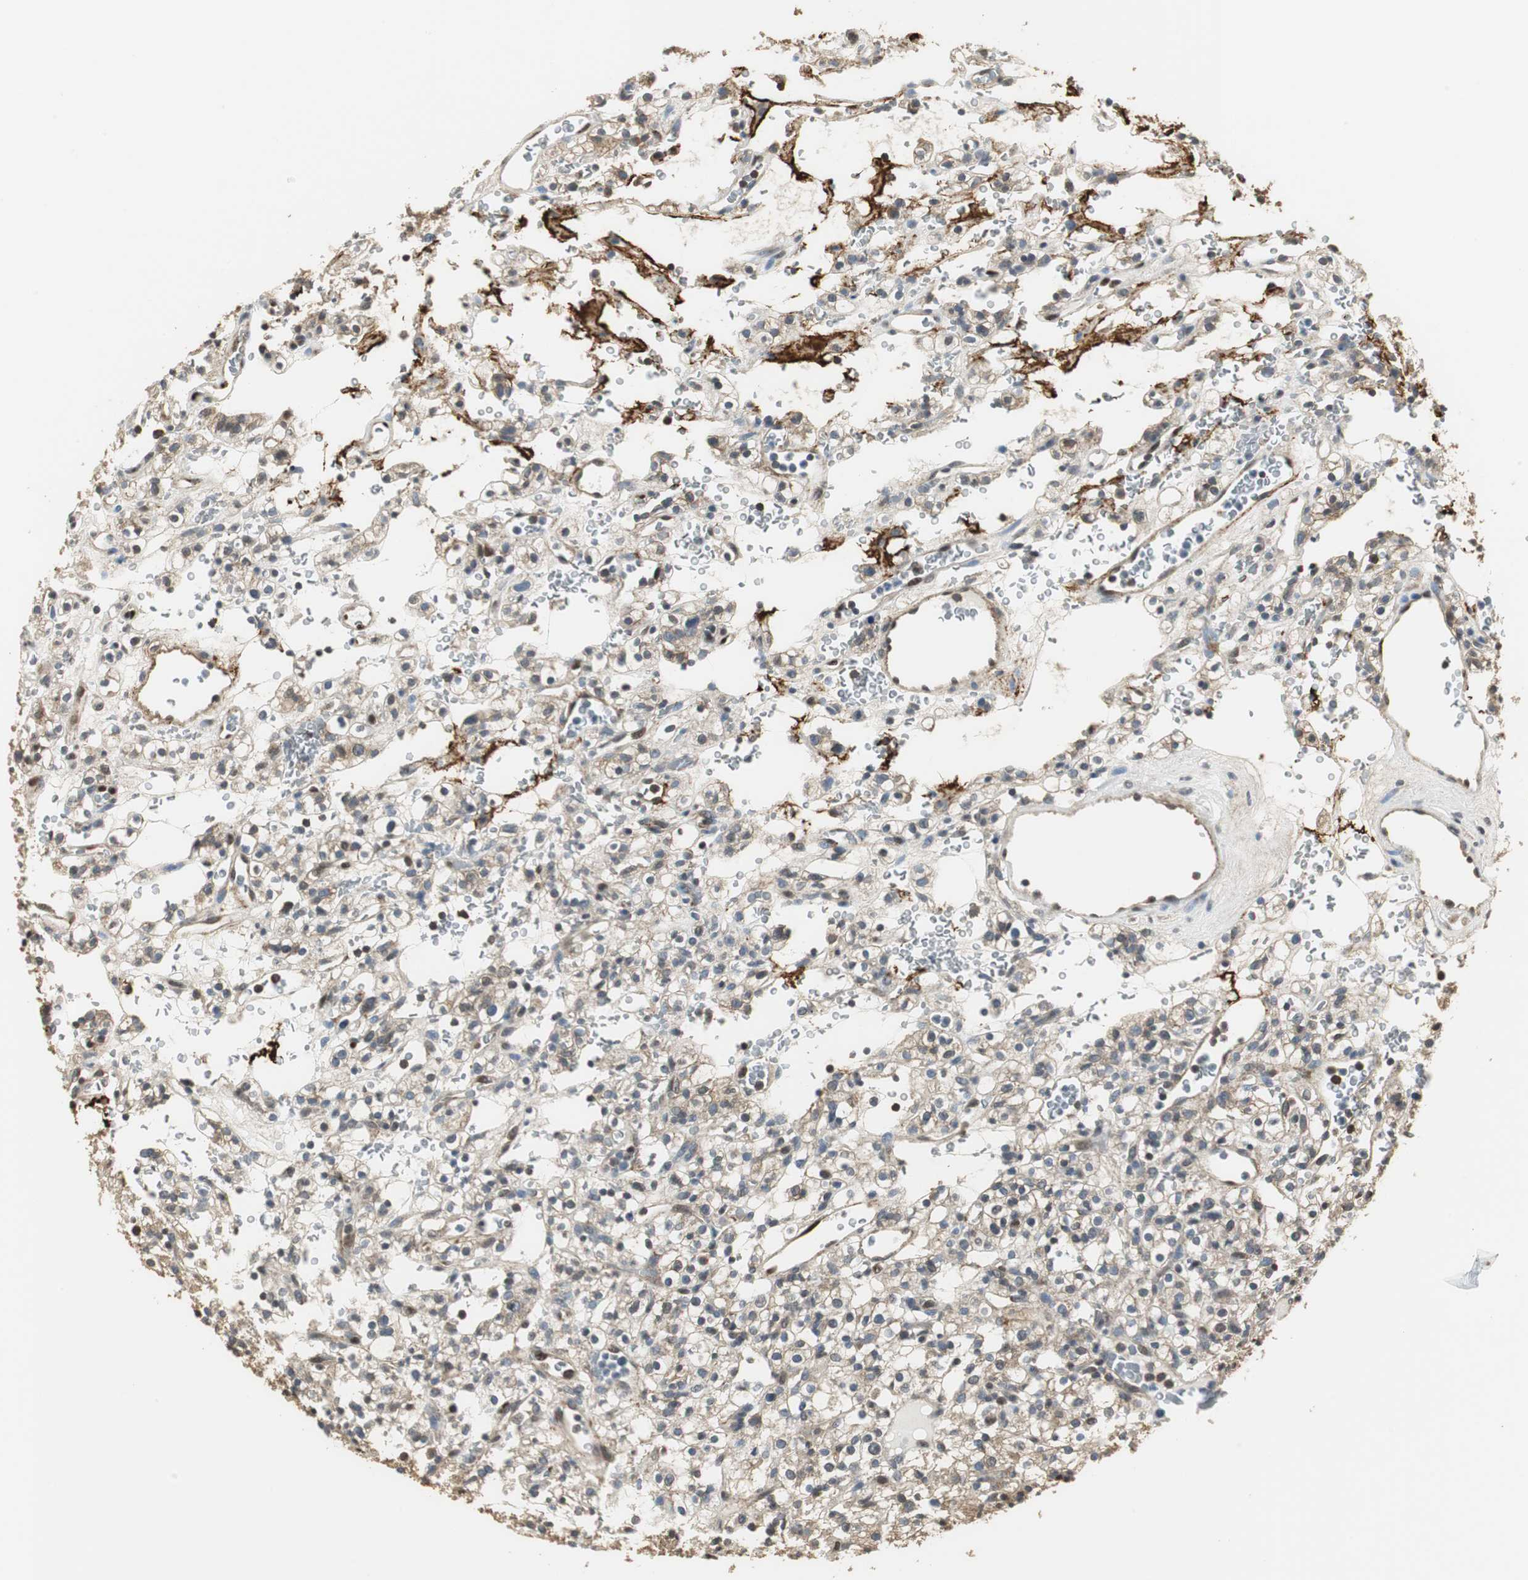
{"staining": {"intensity": "weak", "quantity": "25%-75%", "location": "cytoplasmic/membranous"}, "tissue": "renal cancer", "cell_type": "Tumor cells", "image_type": "cancer", "snomed": [{"axis": "morphology", "description": "Normal tissue, NOS"}, {"axis": "morphology", "description": "Adenocarcinoma, NOS"}, {"axis": "topography", "description": "Kidney"}], "caption": "Renal cancer (adenocarcinoma) stained for a protein demonstrates weak cytoplasmic/membranous positivity in tumor cells.", "gene": "CCT5", "patient": {"sex": "female", "age": 72}}